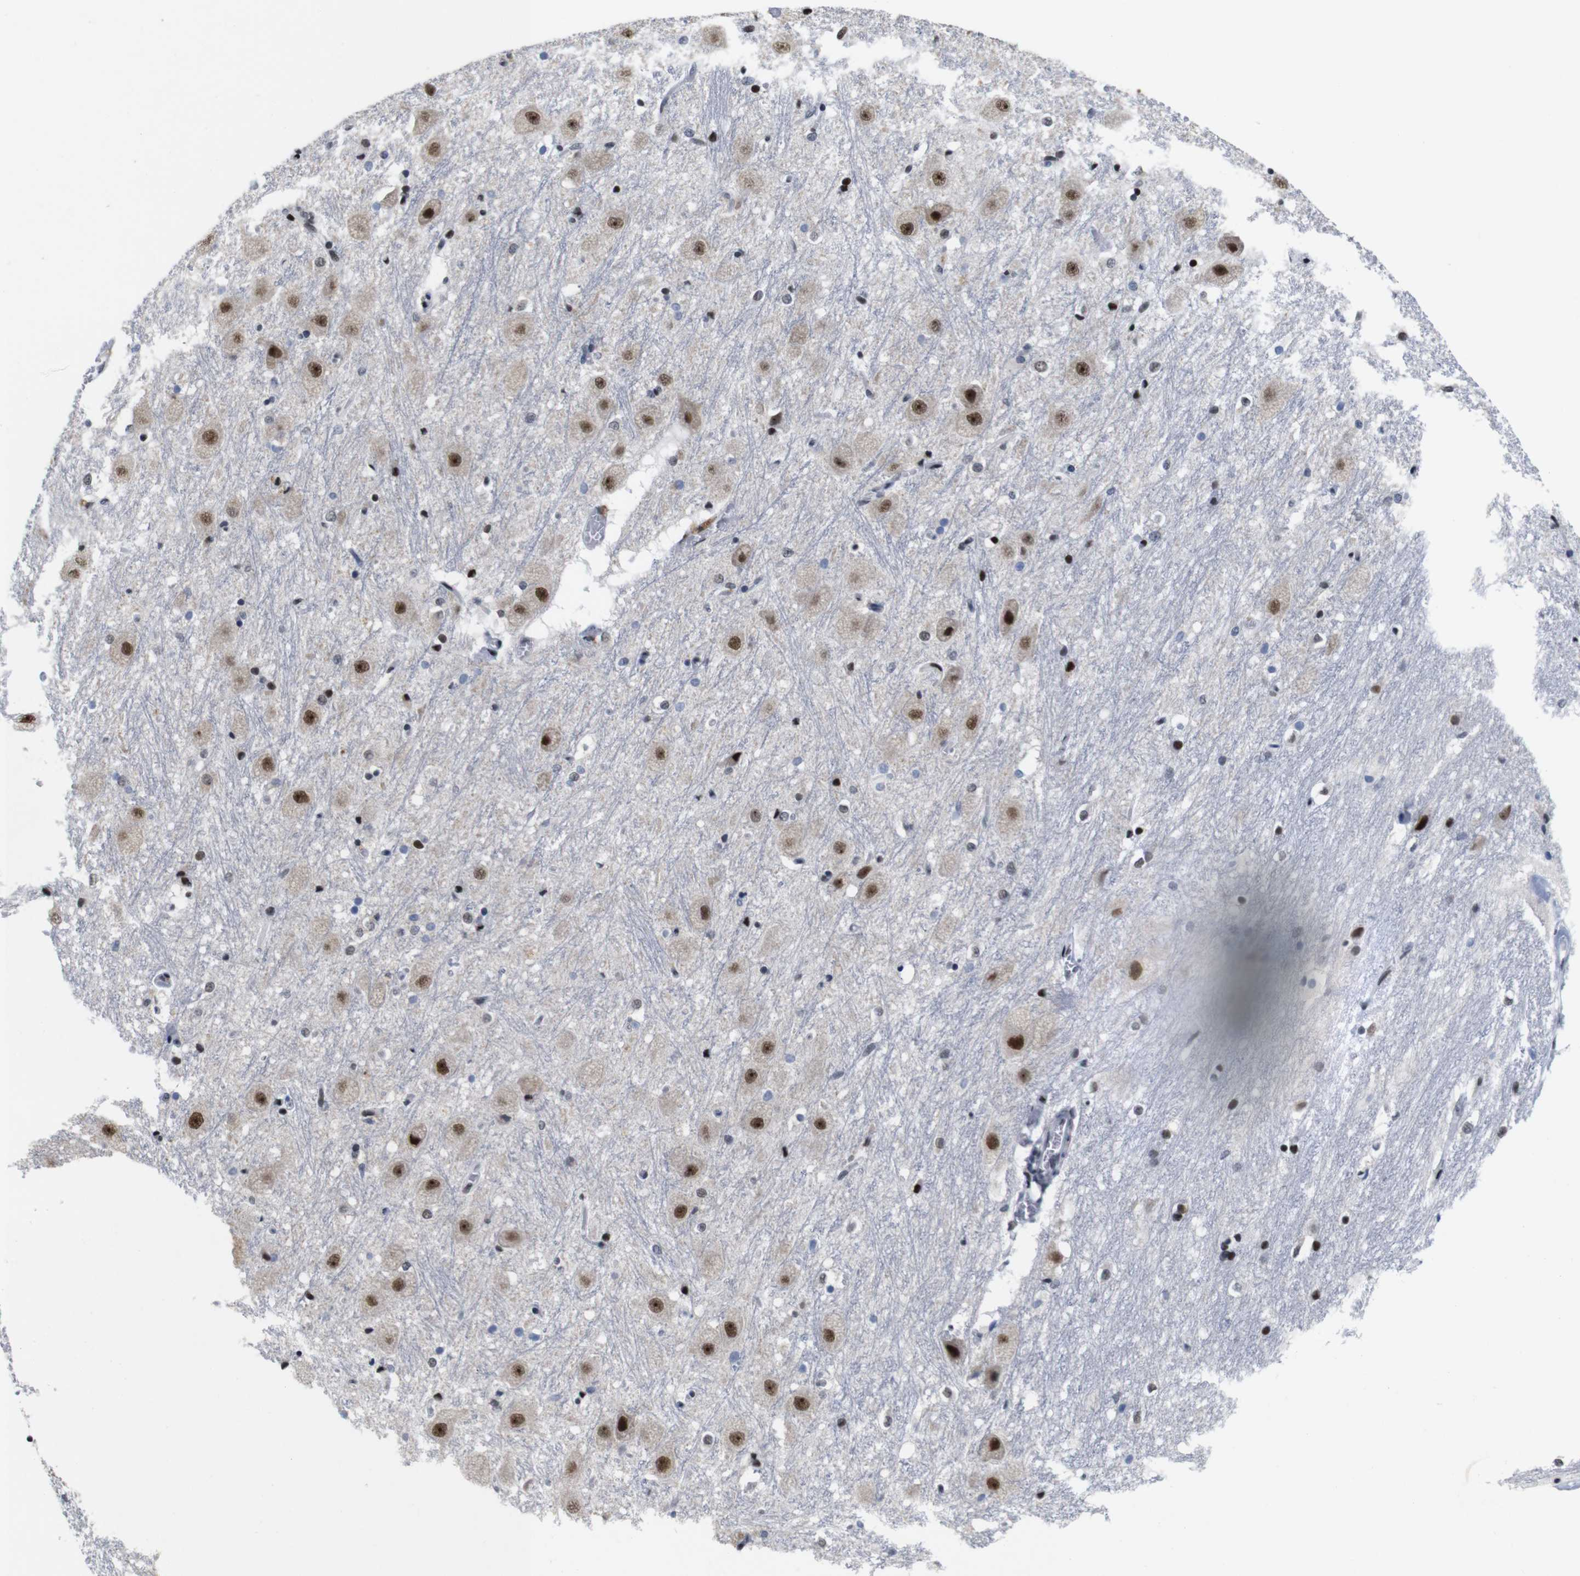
{"staining": {"intensity": "moderate", "quantity": "<25%", "location": "nuclear"}, "tissue": "hippocampus", "cell_type": "Glial cells", "image_type": "normal", "snomed": [{"axis": "morphology", "description": "Normal tissue, NOS"}, {"axis": "topography", "description": "Hippocampus"}], "caption": "A photomicrograph of human hippocampus stained for a protein reveals moderate nuclear brown staining in glial cells. The staining was performed using DAB, with brown indicating positive protein expression. Nuclei are stained blue with hematoxylin.", "gene": "GATA6", "patient": {"sex": "female", "age": 19}}